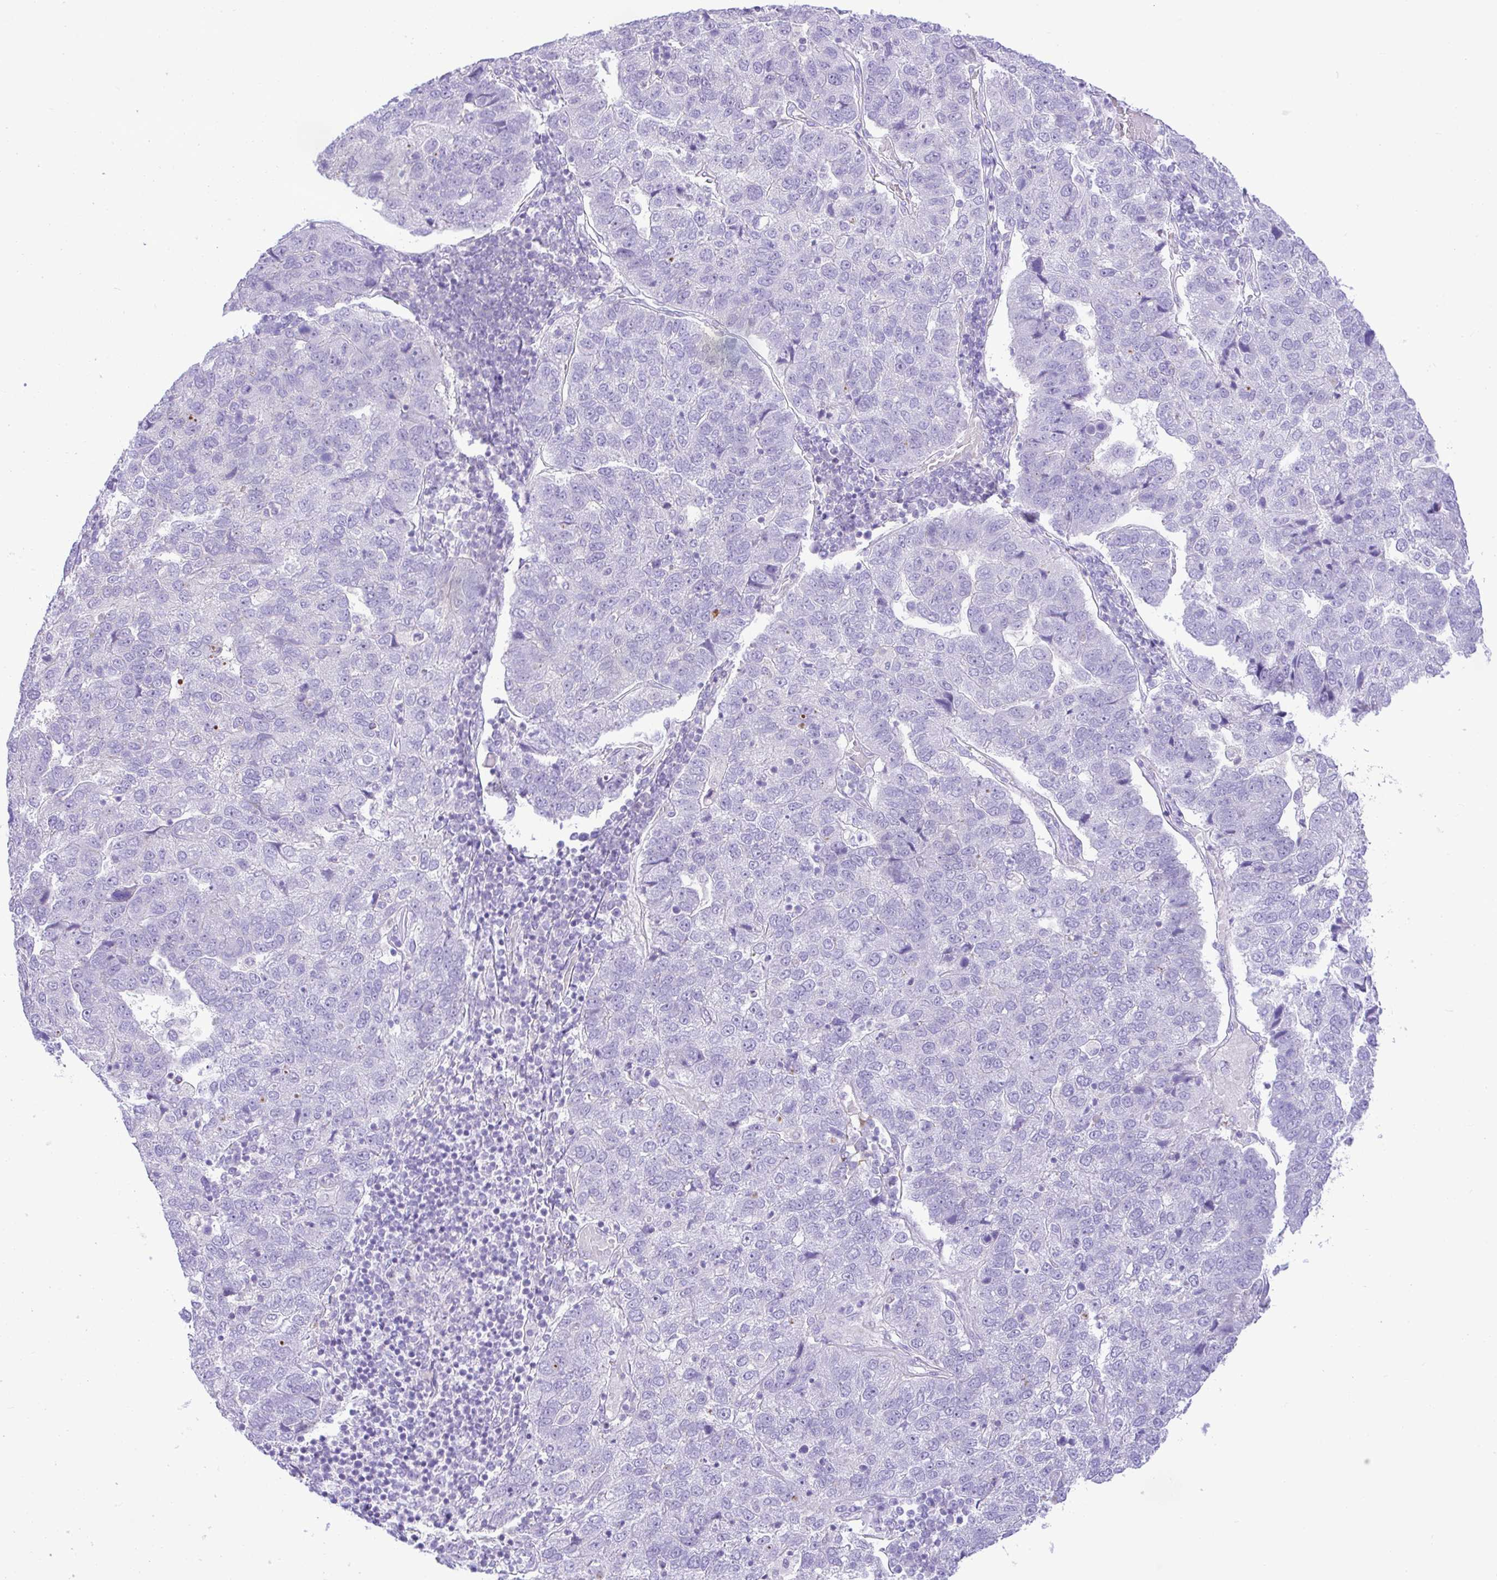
{"staining": {"intensity": "negative", "quantity": "none", "location": "none"}, "tissue": "pancreatic cancer", "cell_type": "Tumor cells", "image_type": "cancer", "snomed": [{"axis": "morphology", "description": "Adenocarcinoma, NOS"}, {"axis": "topography", "description": "Pancreas"}], "caption": "Immunohistochemical staining of pancreatic cancer shows no significant staining in tumor cells.", "gene": "ZNF101", "patient": {"sex": "female", "age": 61}}